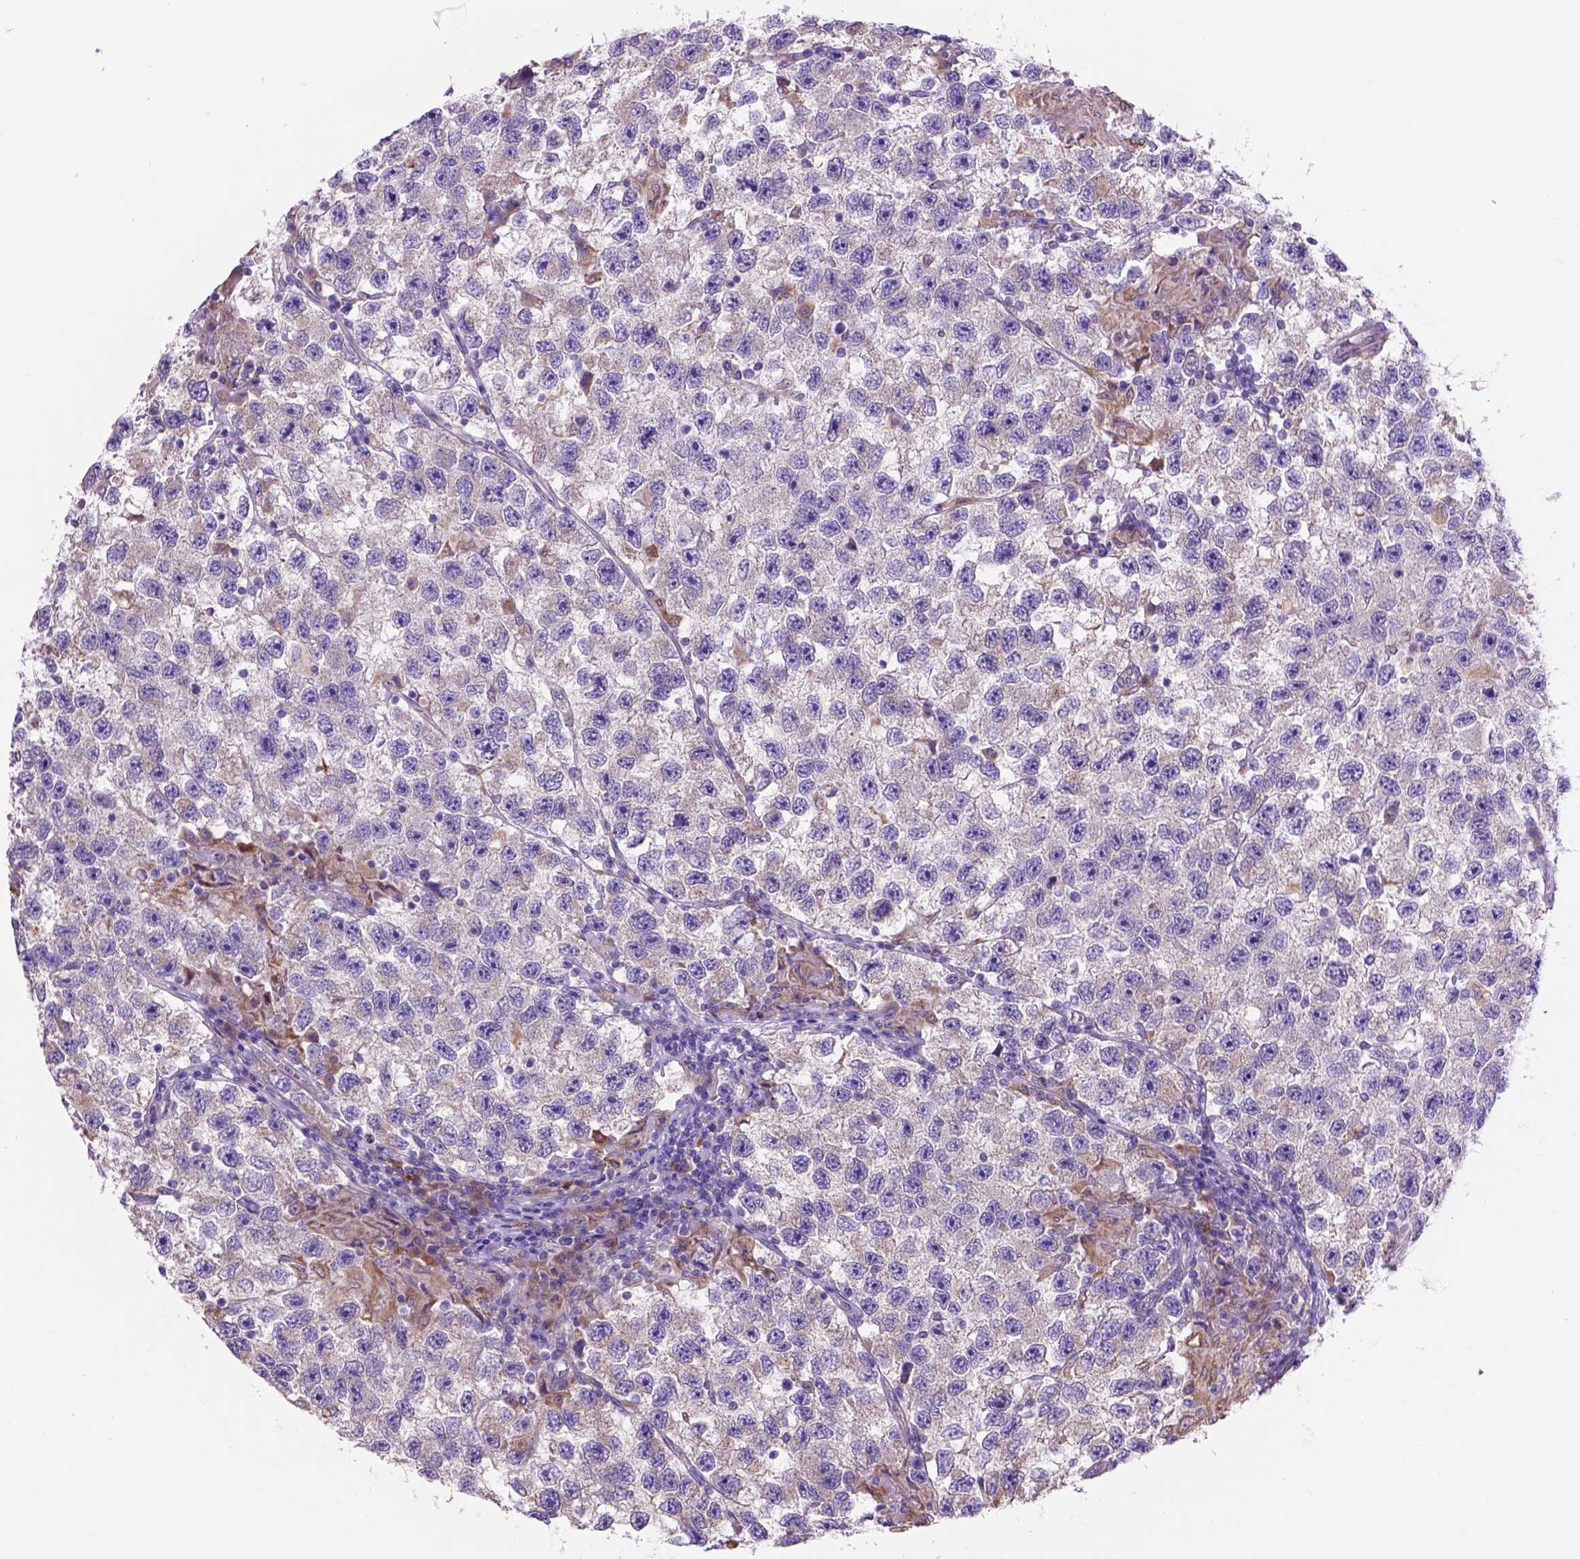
{"staining": {"intensity": "negative", "quantity": "none", "location": "none"}, "tissue": "testis cancer", "cell_type": "Tumor cells", "image_type": "cancer", "snomed": [{"axis": "morphology", "description": "Seminoma, NOS"}, {"axis": "topography", "description": "Testis"}], "caption": "Immunohistochemistry (IHC) photomicrograph of neoplastic tissue: testis seminoma stained with DAB (3,3'-diaminobenzidine) exhibits no significant protein expression in tumor cells.", "gene": "PIAS3", "patient": {"sex": "male", "age": 26}}